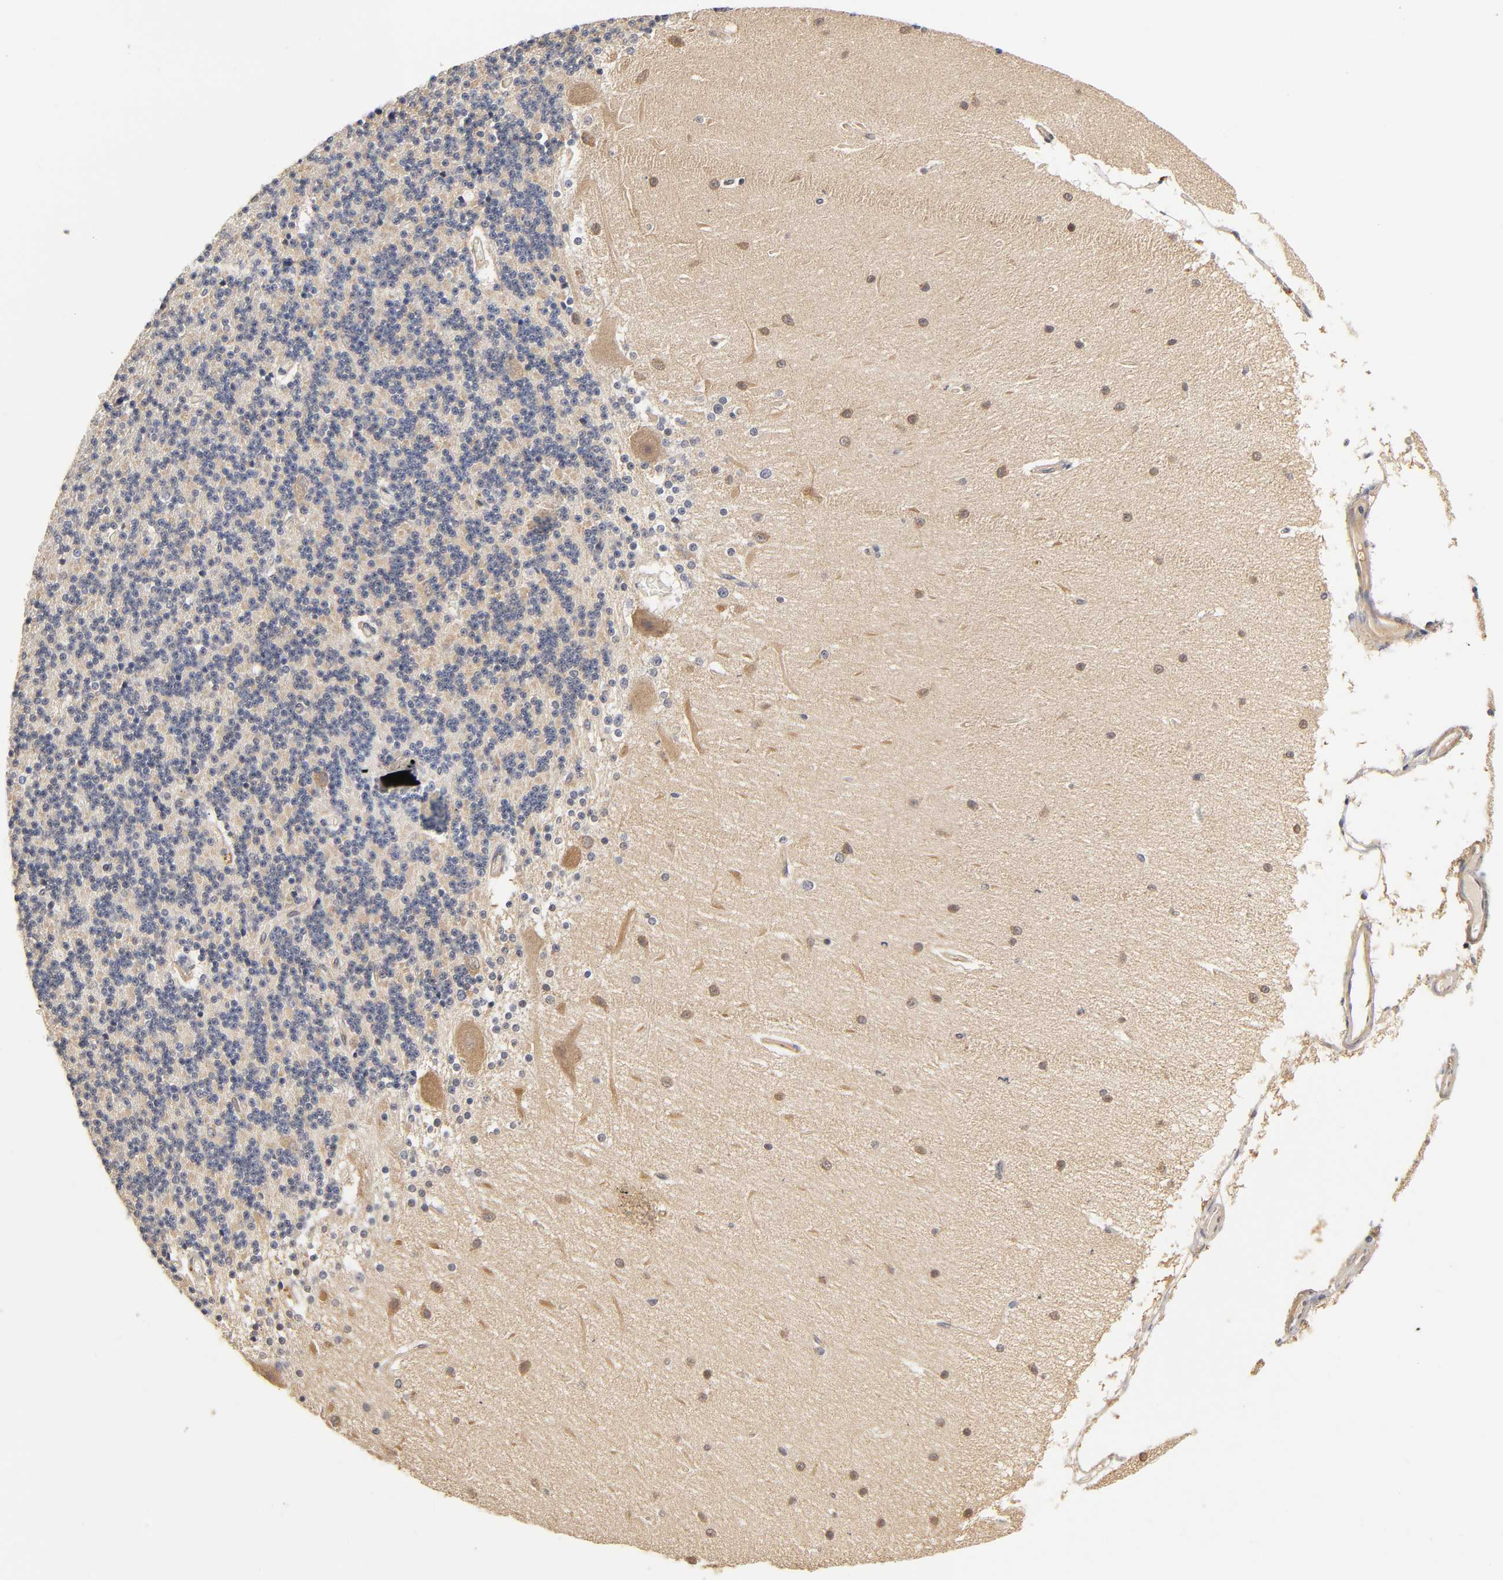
{"staining": {"intensity": "negative", "quantity": "none", "location": "none"}, "tissue": "cerebellum", "cell_type": "Cells in granular layer", "image_type": "normal", "snomed": [{"axis": "morphology", "description": "Normal tissue, NOS"}, {"axis": "topography", "description": "Cerebellum"}], "caption": "Immunohistochemistry image of normal cerebellum: cerebellum stained with DAB (3,3'-diaminobenzidine) demonstrates no significant protein staining in cells in granular layer.", "gene": "PDE5A", "patient": {"sex": "female", "age": 54}}